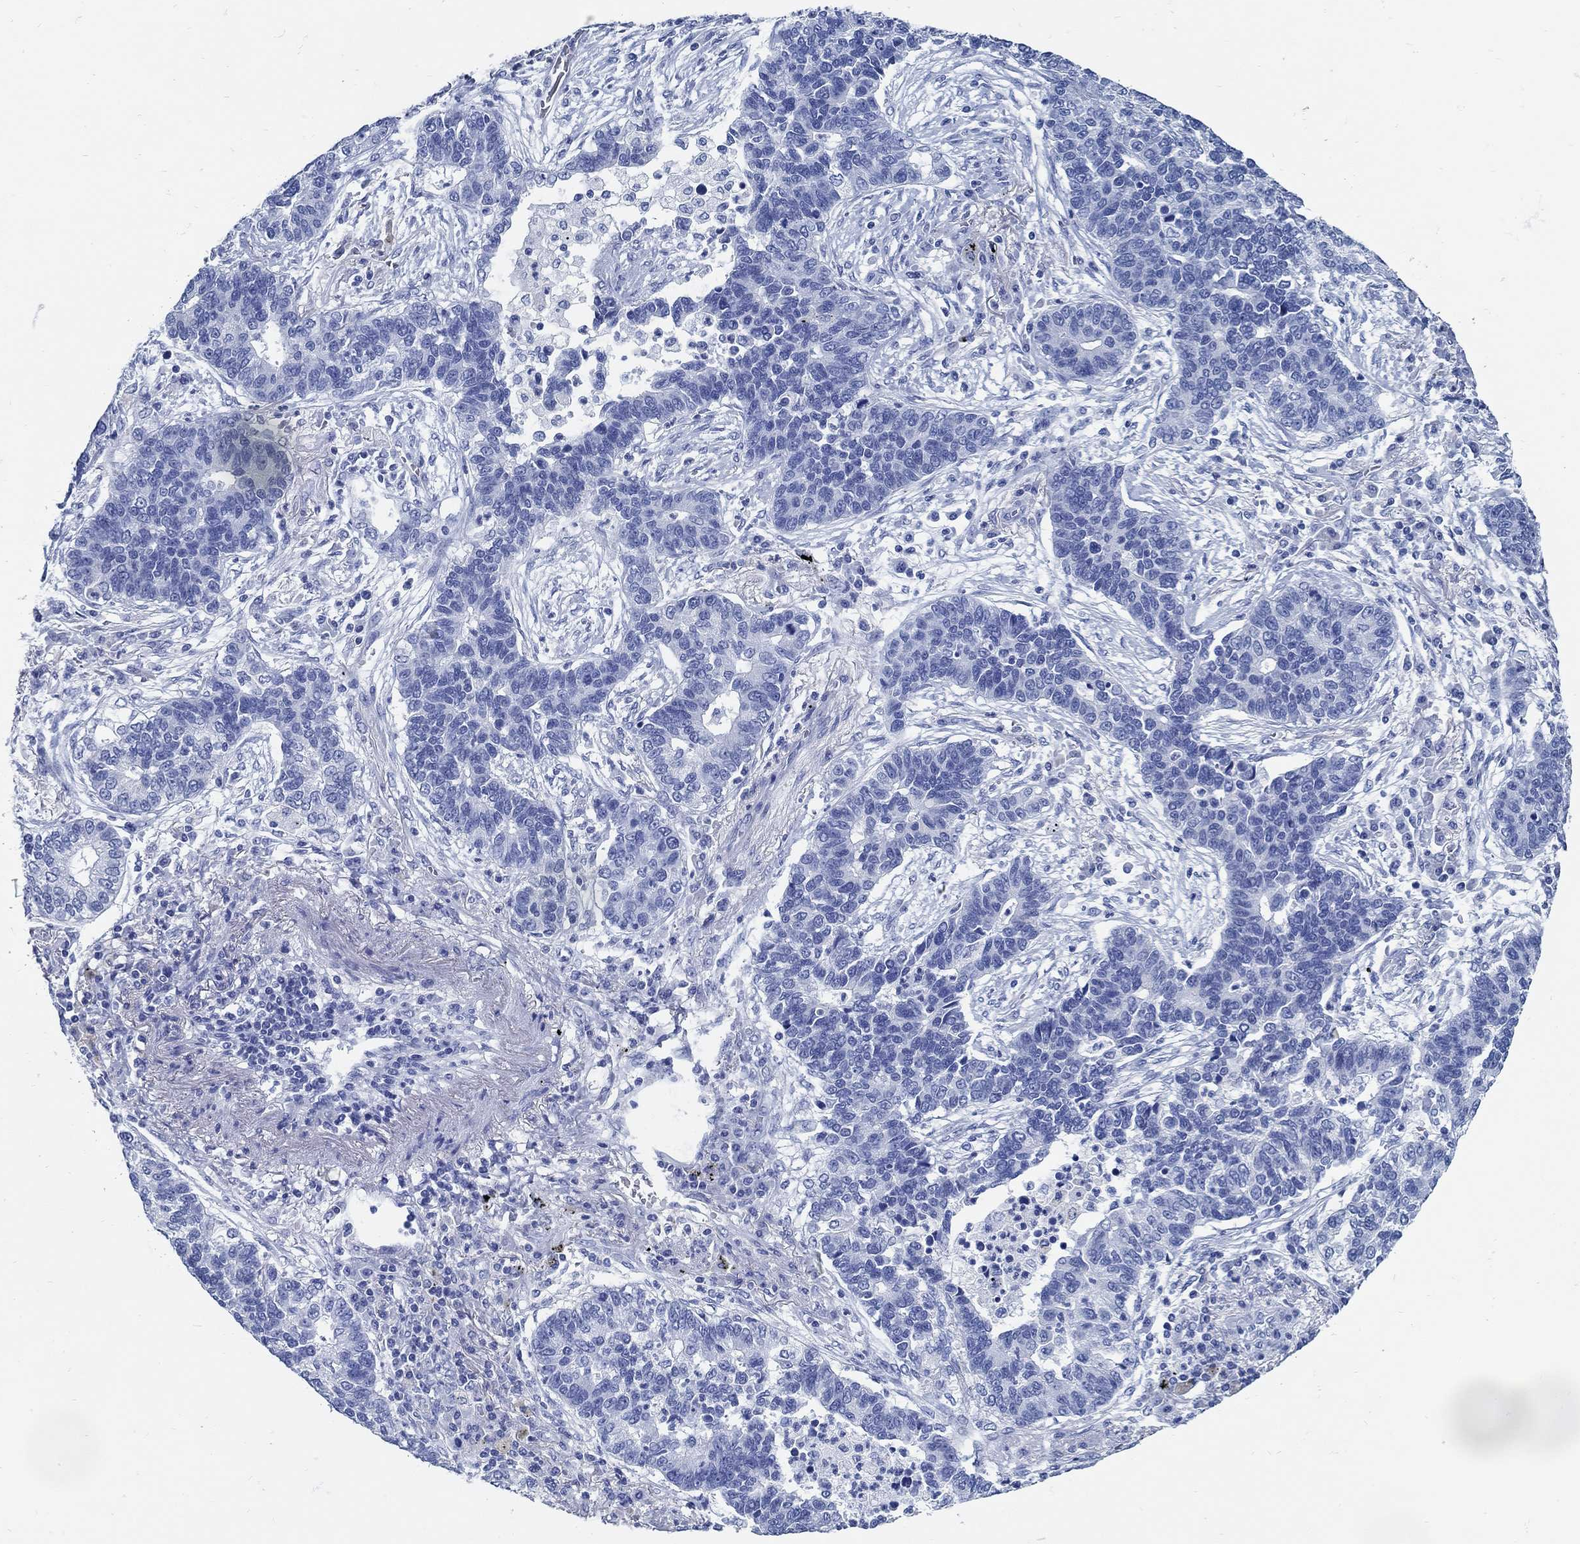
{"staining": {"intensity": "negative", "quantity": "none", "location": "none"}, "tissue": "lung cancer", "cell_type": "Tumor cells", "image_type": "cancer", "snomed": [{"axis": "morphology", "description": "Adenocarcinoma, NOS"}, {"axis": "topography", "description": "Lung"}], "caption": "Tumor cells show no significant staining in lung adenocarcinoma.", "gene": "SLC45A1", "patient": {"sex": "female", "age": 57}}